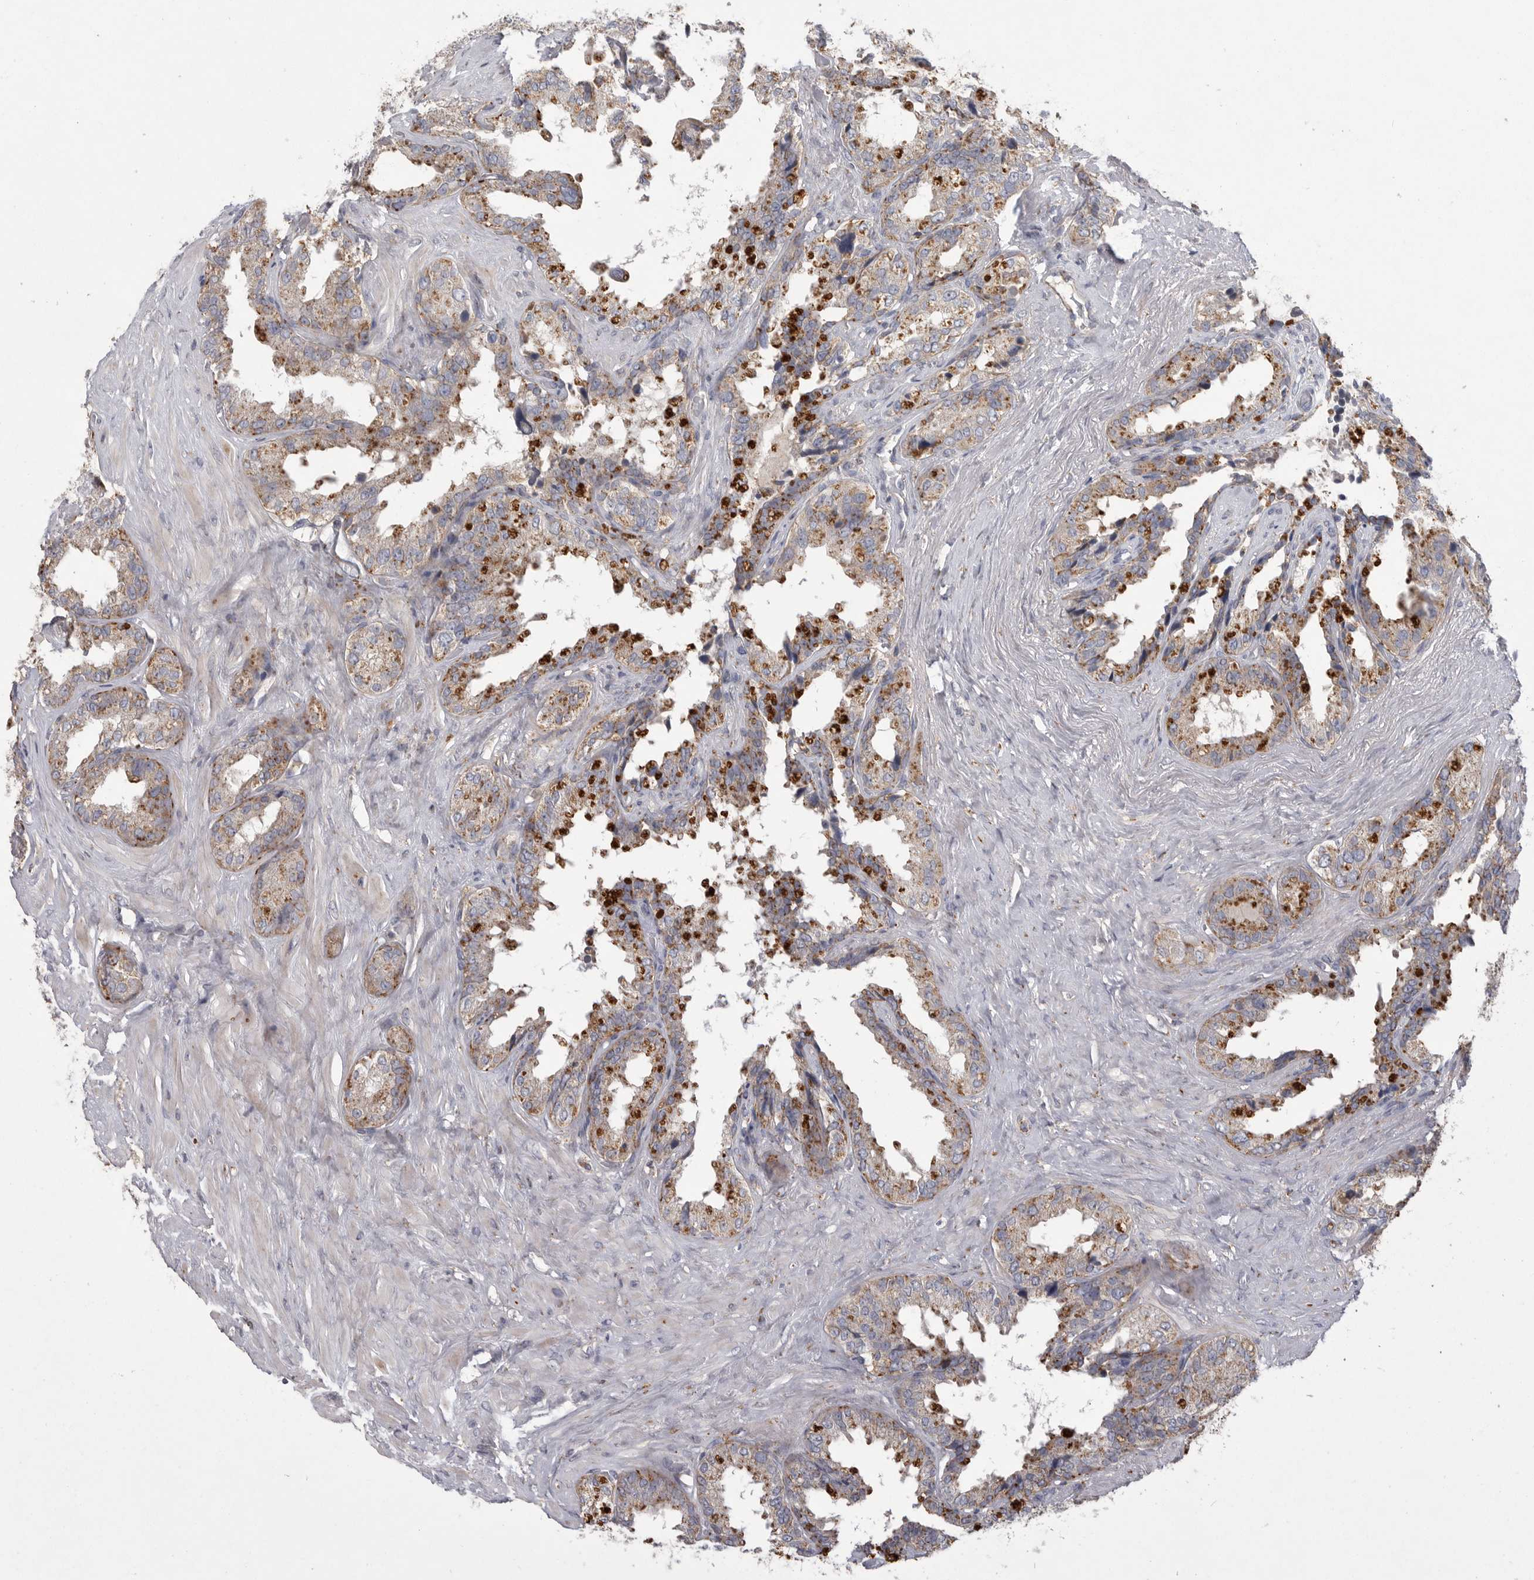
{"staining": {"intensity": "moderate", "quantity": ">75%", "location": "cytoplasmic/membranous"}, "tissue": "seminal vesicle", "cell_type": "Glandular cells", "image_type": "normal", "snomed": [{"axis": "morphology", "description": "Normal tissue, NOS"}, {"axis": "topography", "description": "Seminal veicle"}], "caption": "Seminal vesicle stained with DAB (3,3'-diaminobenzidine) IHC displays medium levels of moderate cytoplasmic/membranous expression in about >75% of glandular cells. (Stains: DAB (3,3'-diaminobenzidine) in brown, nuclei in blue, Microscopy: brightfield microscopy at high magnification).", "gene": "LAMTOR3", "patient": {"sex": "male", "age": 80}}